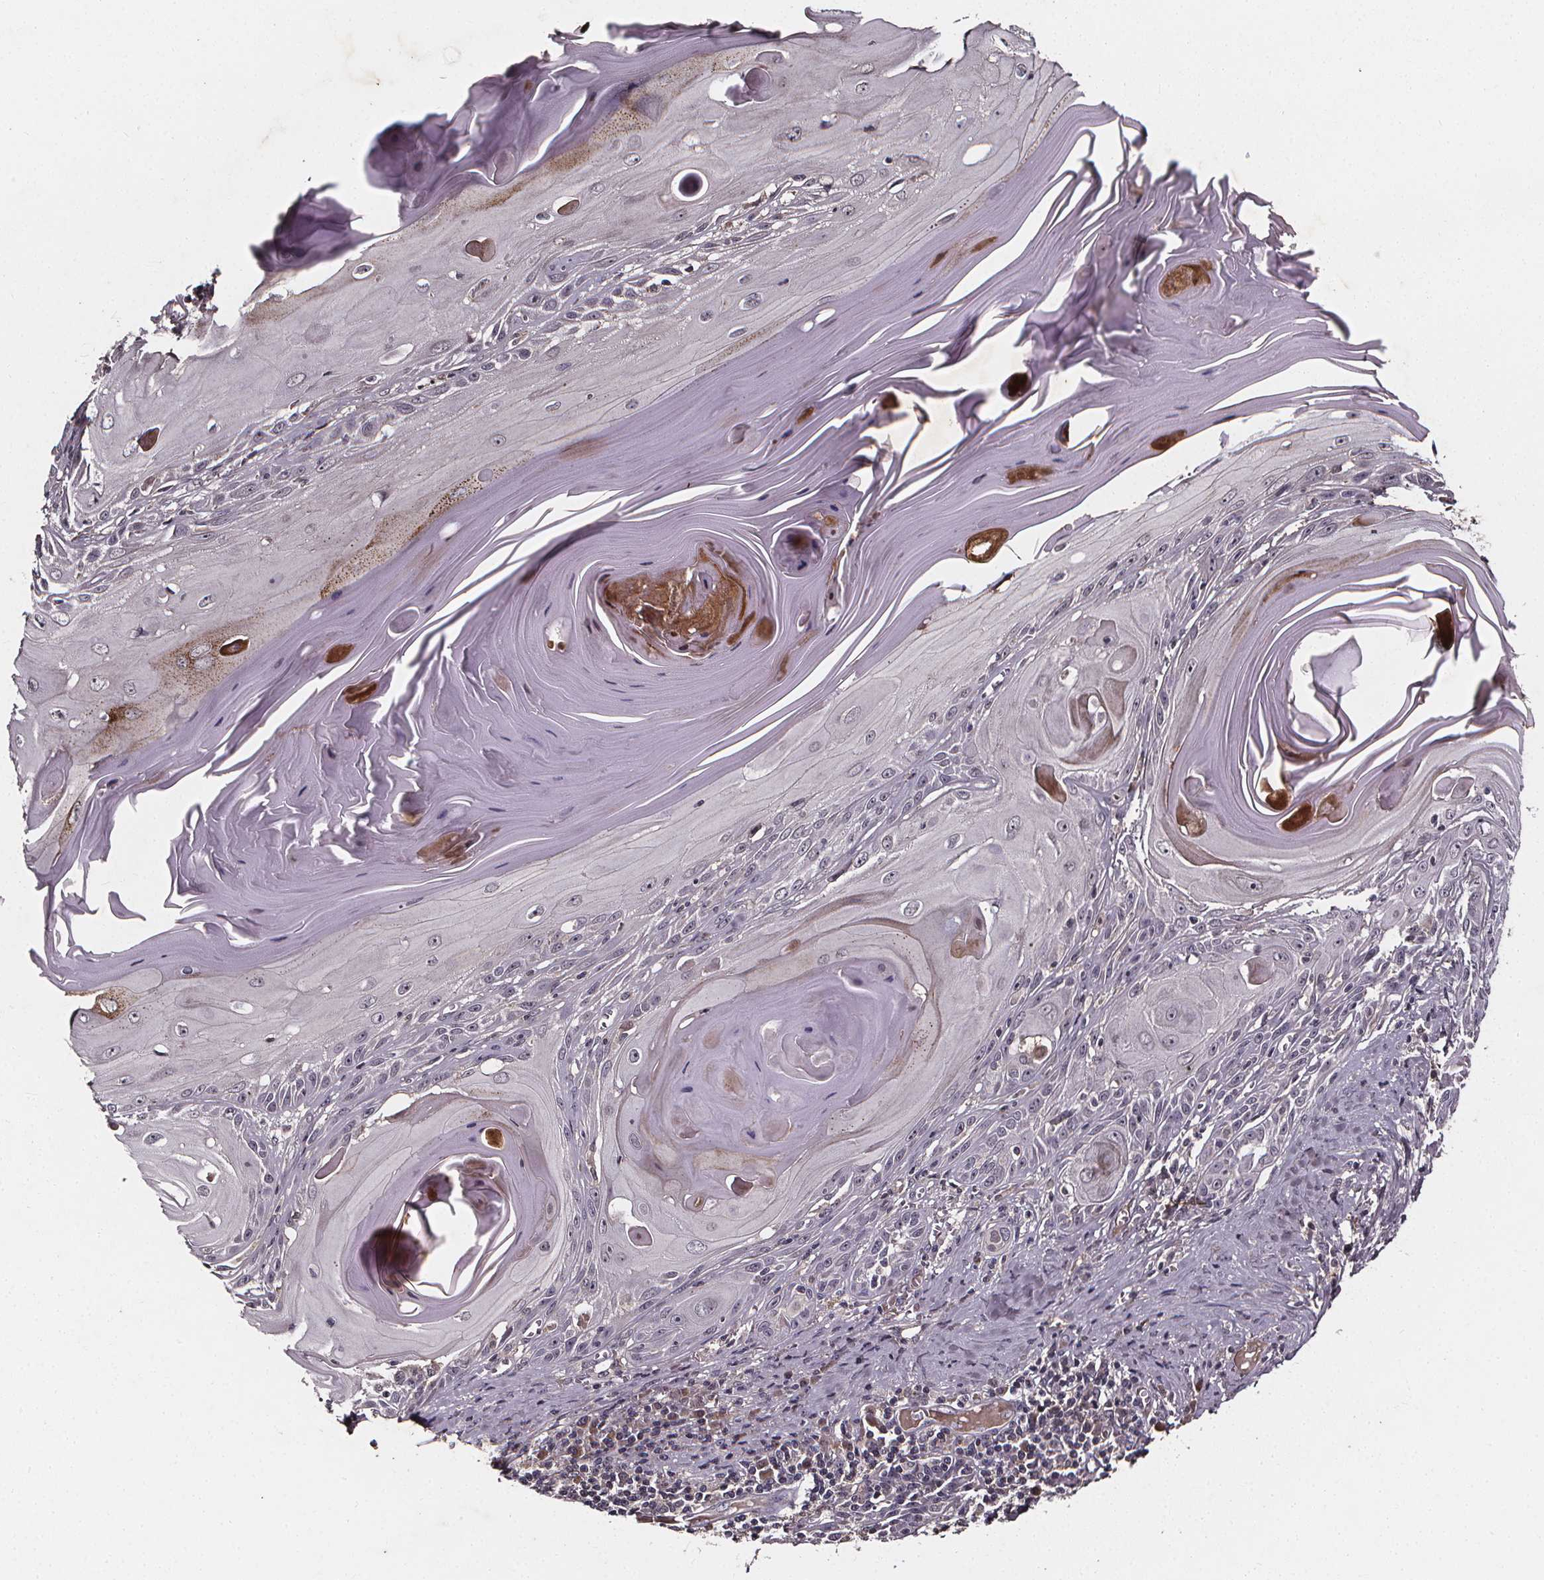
{"staining": {"intensity": "strong", "quantity": "<25%", "location": "cytoplasmic/membranous,nuclear"}, "tissue": "skin cancer", "cell_type": "Tumor cells", "image_type": "cancer", "snomed": [{"axis": "morphology", "description": "Squamous cell carcinoma, NOS"}, {"axis": "topography", "description": "Skin"}, {"axis": "topography", "description": "Vulva"}], "caption": "Tumor cells show medium levels of strong cytoplasmic/membranous and nuclear staining in approximately <25% of cells in squamous cell carcinoma (skin). (IHC, brightfield microscopy, high magnification).", "gene": "SPAG8", "patient": {"sex": "female", "age": 85}}